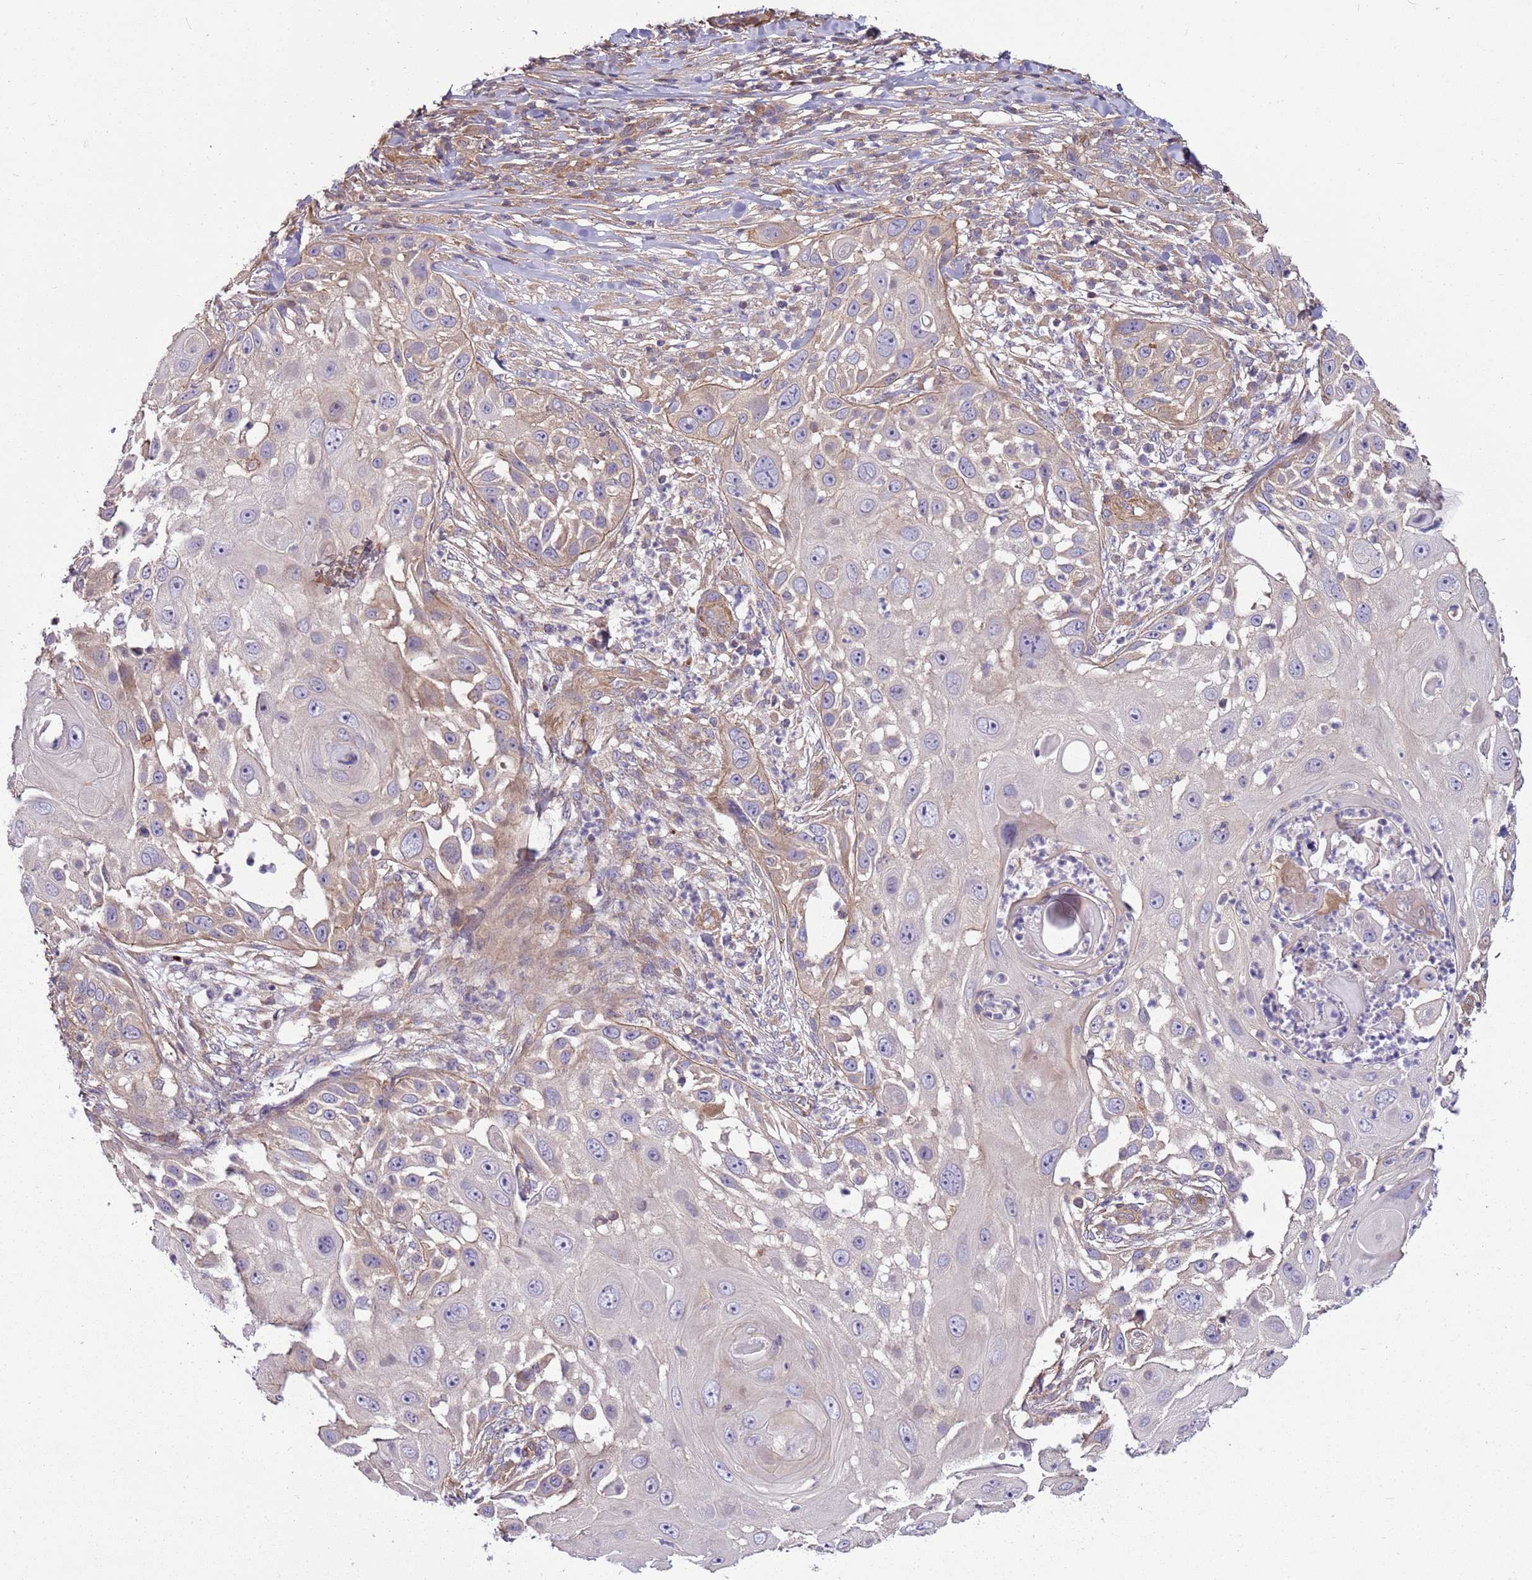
{"staining": {"intensity": "weak", "quantity": "<25%", "location": "cytoplasmic/membranous"}, "tissue": "skin cancer", "cell_type": "Tumor cells", "image_type": "cancer", "snomed": [{"axis": "morphology", "description": "Squamous cell carcinoma, NOS"}, {"axis": "topography", "description": "Skin"}], "caption": "This image is of skin squamous cell carcinoma stained with immunohistochemistry to label a protein in brown with the nuclei are counter-stained blue. There is no positivity in tumor cells. Nuclei are stained in blue.", "gene": "GNL1", "patient": {"sex": "female", "age": 44}}